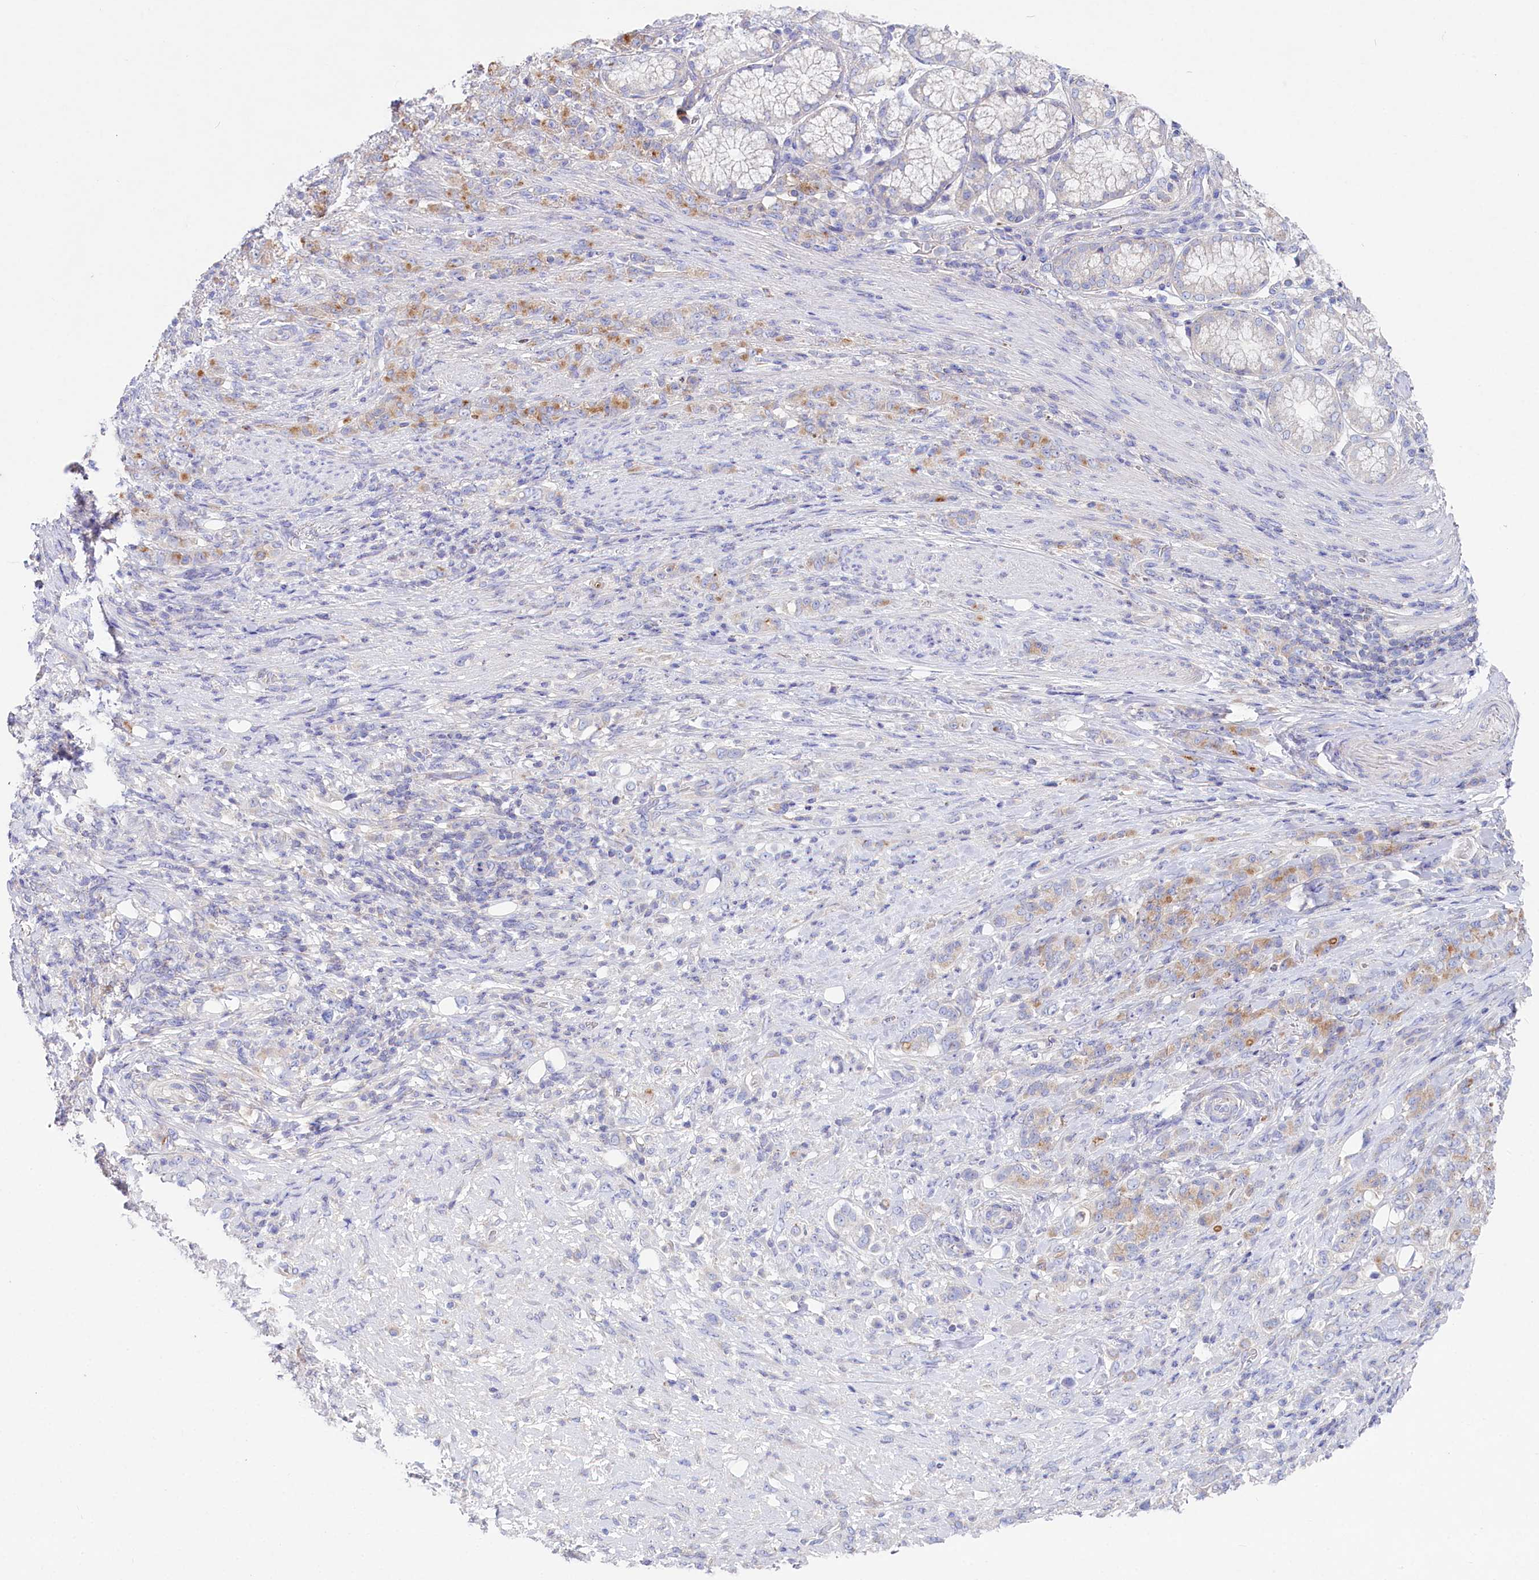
{"staining": {"intensity": "moderate", "quantity": "<25%", "location": "cytoplasmic/membranous"}, "tissue": "stomach cancer", "cell_type": "Tumor cells", "image_type": "cancer", "snomed": [{"axis": "morphology", "description": "Adenocarcinoma, NOS"}, {"axis": "topography", "description": "Stomach"}], "caption": "Stomach cancer (adenocarcinoma) stained for a protein (brown) displays moderate cytoplasmic/membranous positive positivity in approximately <25% of tumor cells.", "gene": "VPS26B", "patient": {"sex": "female", "age": 79}}